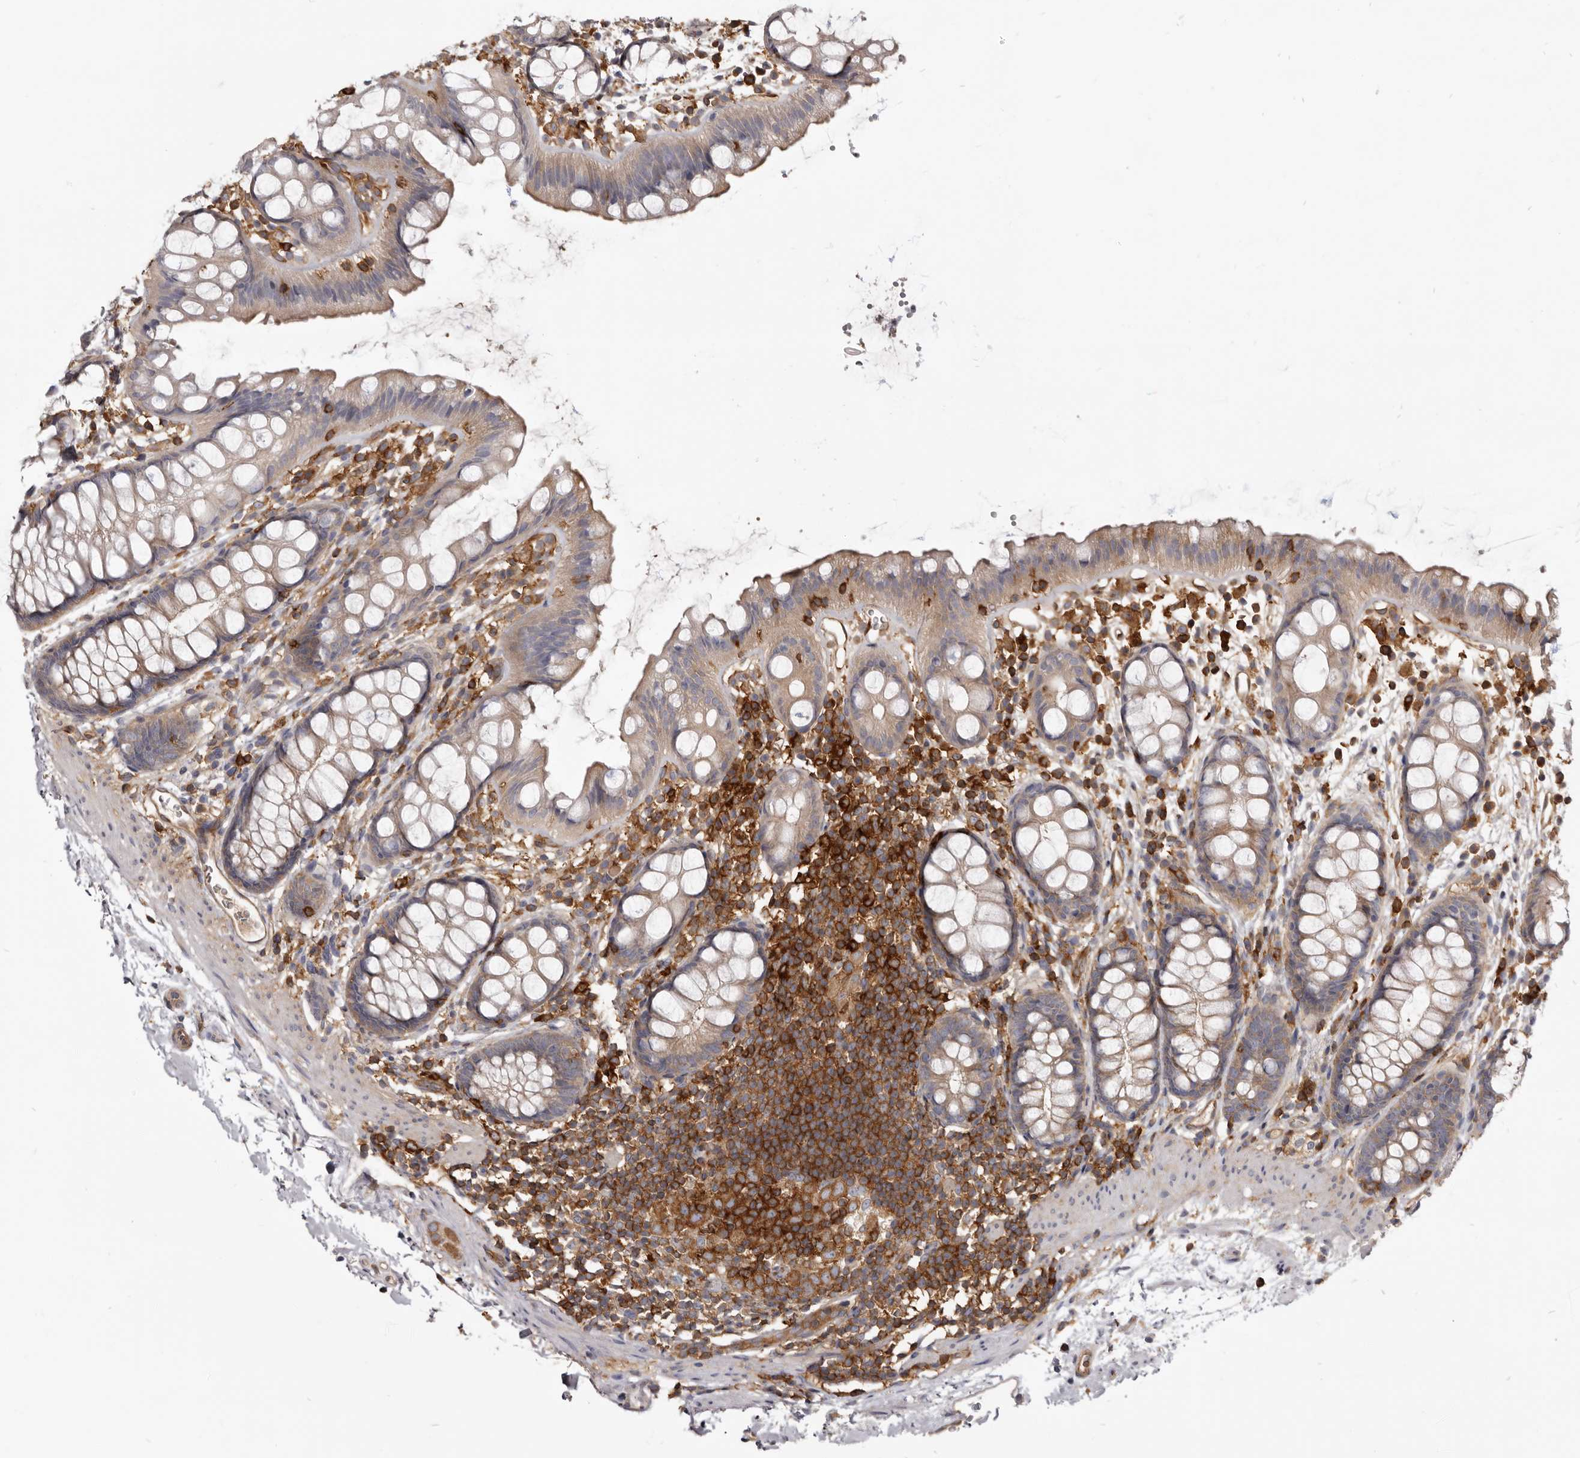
{"staining": {"intensity": "weak", "quantity": "25%-75%", "location": "cytoplasmic/membranous"}, "tissue": "rectum", "cell_type": "Glandular cells", "image_type": "normal", "snomed": [{"axis": "morphology", "description": "Normal tissue, NOS"}, {"axis": "topography", "description": "Rectum"}], "caption": "Rectum stained with a brown dye demonstrates weak cytoplasmic/membranous positive expression in approximately 25%-75% of glandular cells.", "gene": "CBL", "patient": {"sex": "female", "age": 65}}